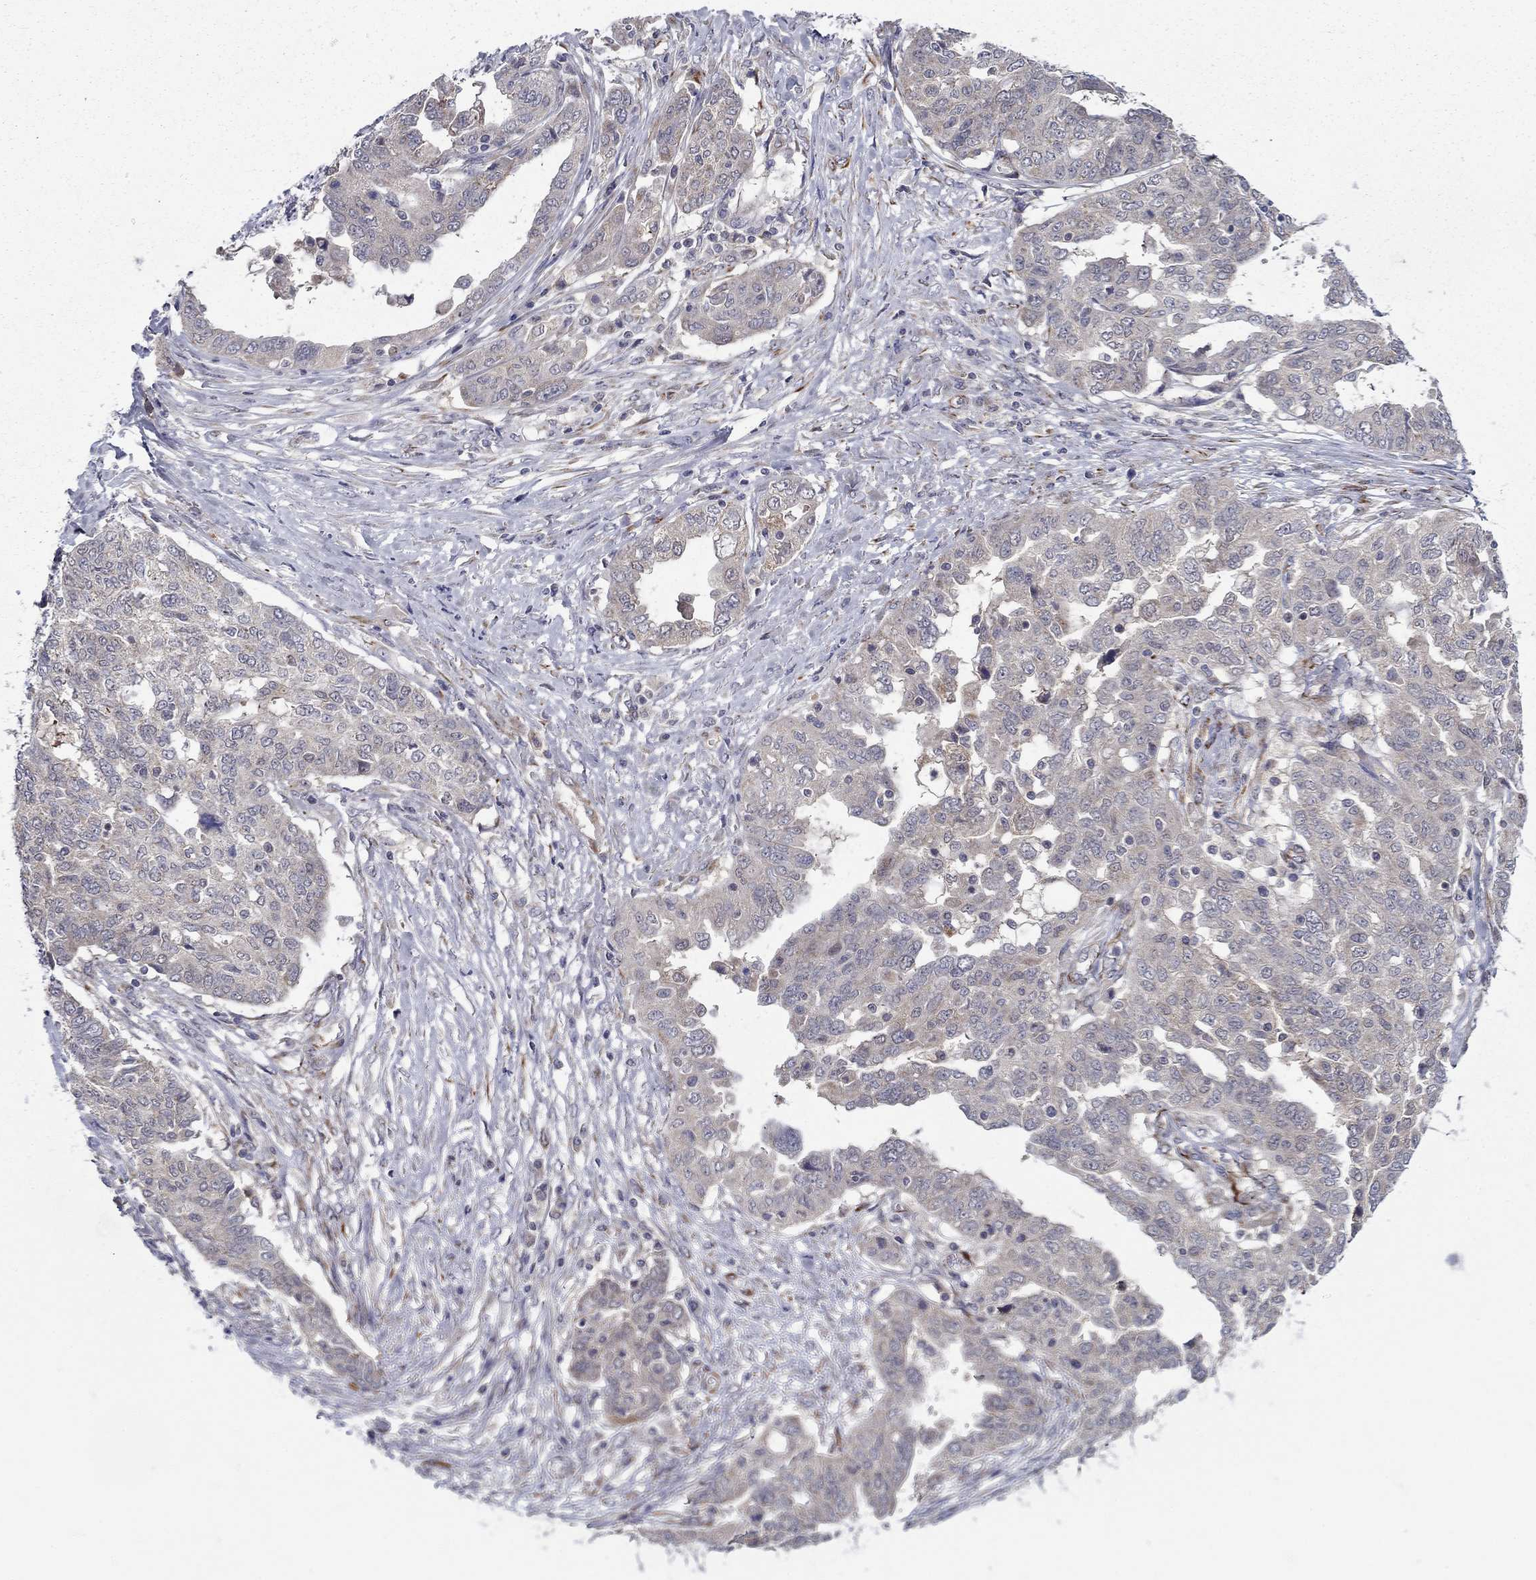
{"staining": {"intensity": "negative", "quantity": "none", "location": "none"}, "tissue": "ovarian cancer", "cell_type": "Tumor cells", "image_type": "cancer", "snomed": [{"axis": "morphology", "description": "Cystadenocarcinoma, serous, NOS"}, {"axis": "topography", "description": "Ovary"}], "caption": "Immunohistochemical staining of serous cystadenocarcinoma (ovarian) demonstrates no significant positivity in tumor cells.", "gene": "LACTB2", "patient": {"sex": "female", "age": 67}}